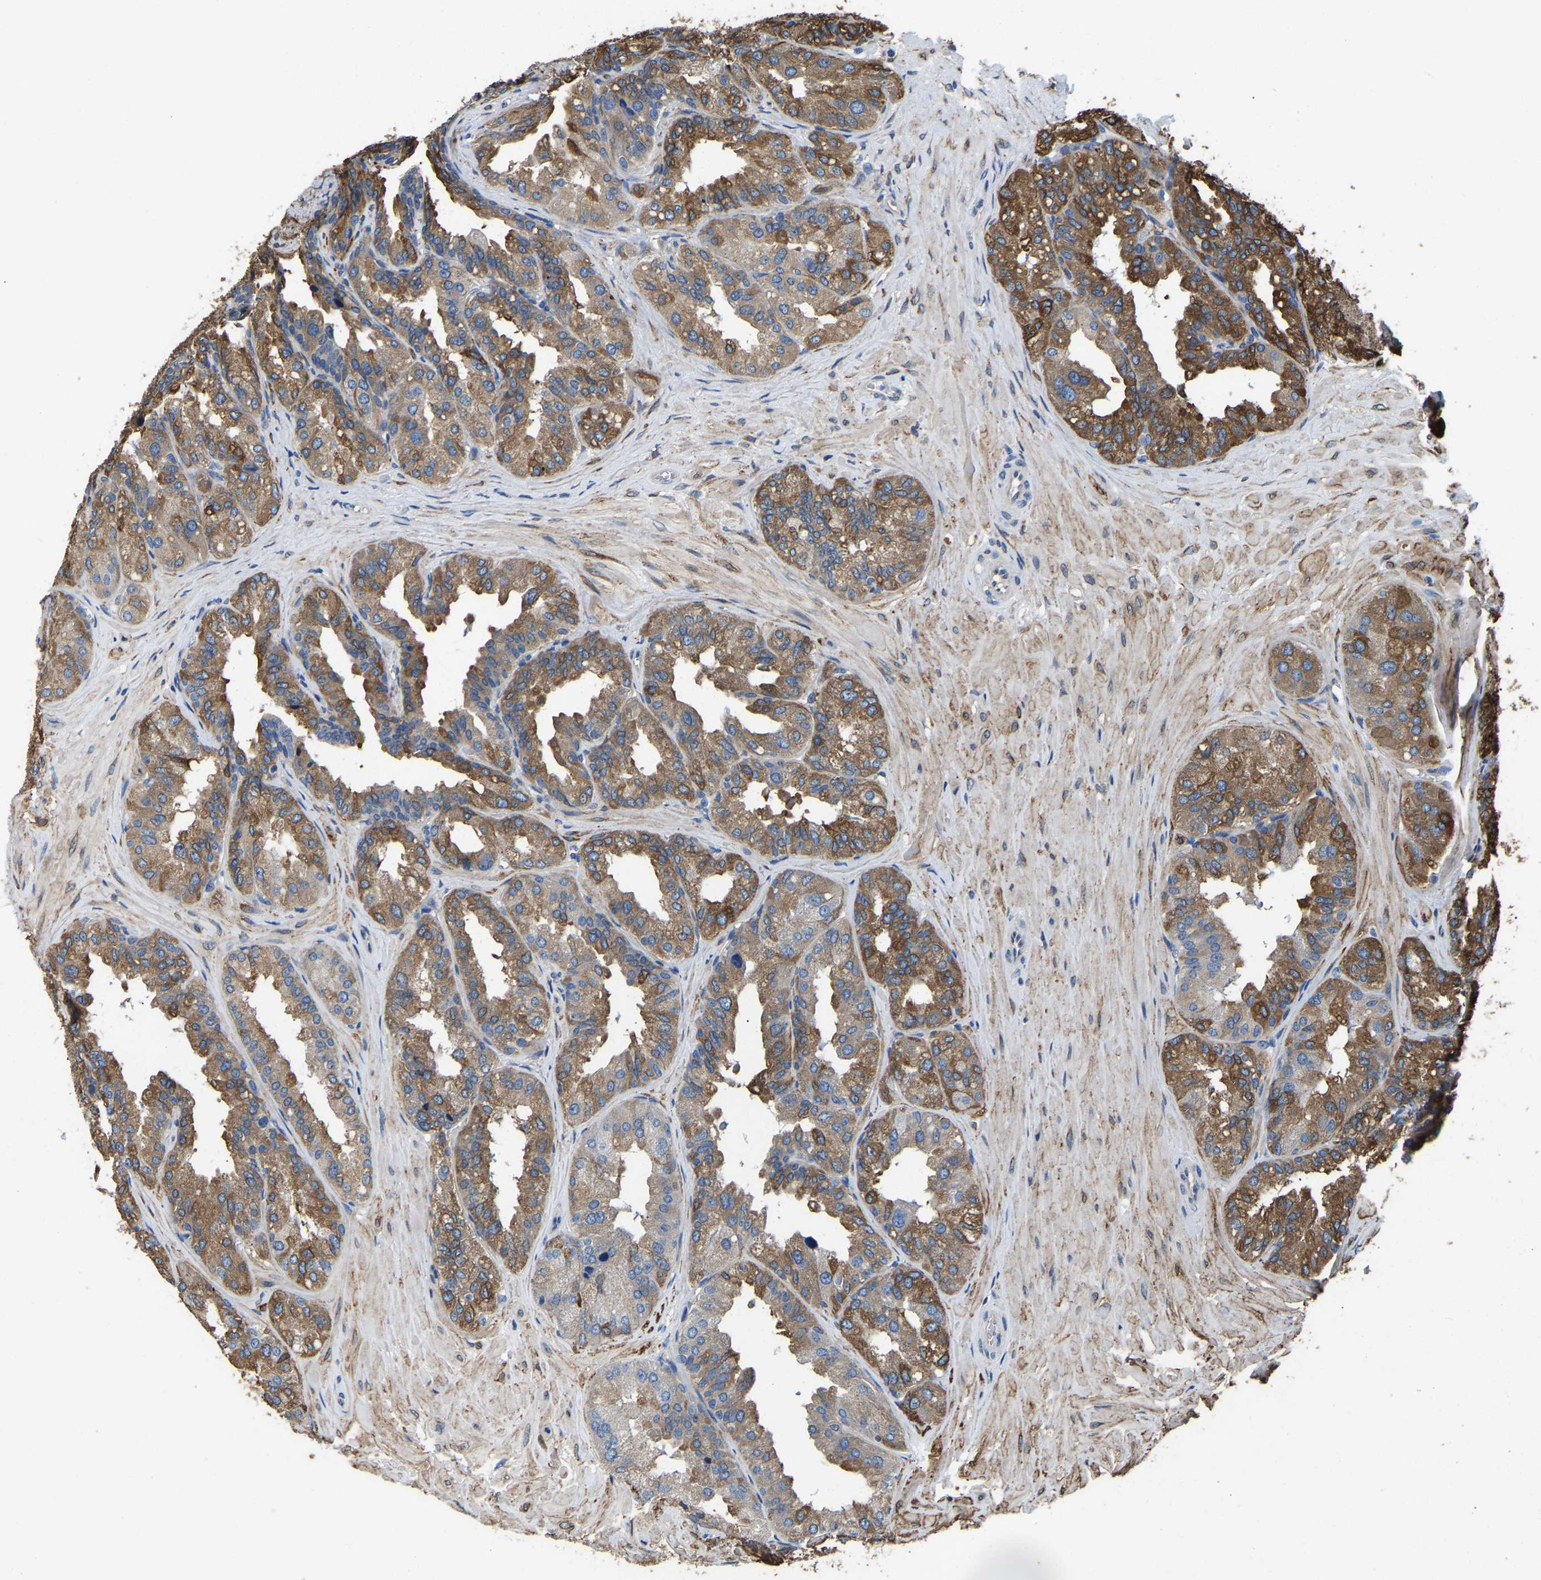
{"staining": {"intensity": "moderate", "quantity": "25%-75%", "location": "cytoplasmic/membranous"}, "tissue": "seminal vesicle", "cell_type": "Glandular cells", "image_type": "normal", "snomed": [{"axis": "morphology", "description": "Normal tissue, NOS"}, {"axis": "topography", "description": "Prostate"}, {"axis": "topography", "description": "Seminal veicle"}], "caption": "High-power microscopy captured an IHC micrograph of unremarkable seminal vesicle, revealing moderate cytoplasmic/membranous staining in approximately 25%-75% of glandular cells.", "gene": "ARL6IP5", "patient": {"sex": "male", "age": 51}}